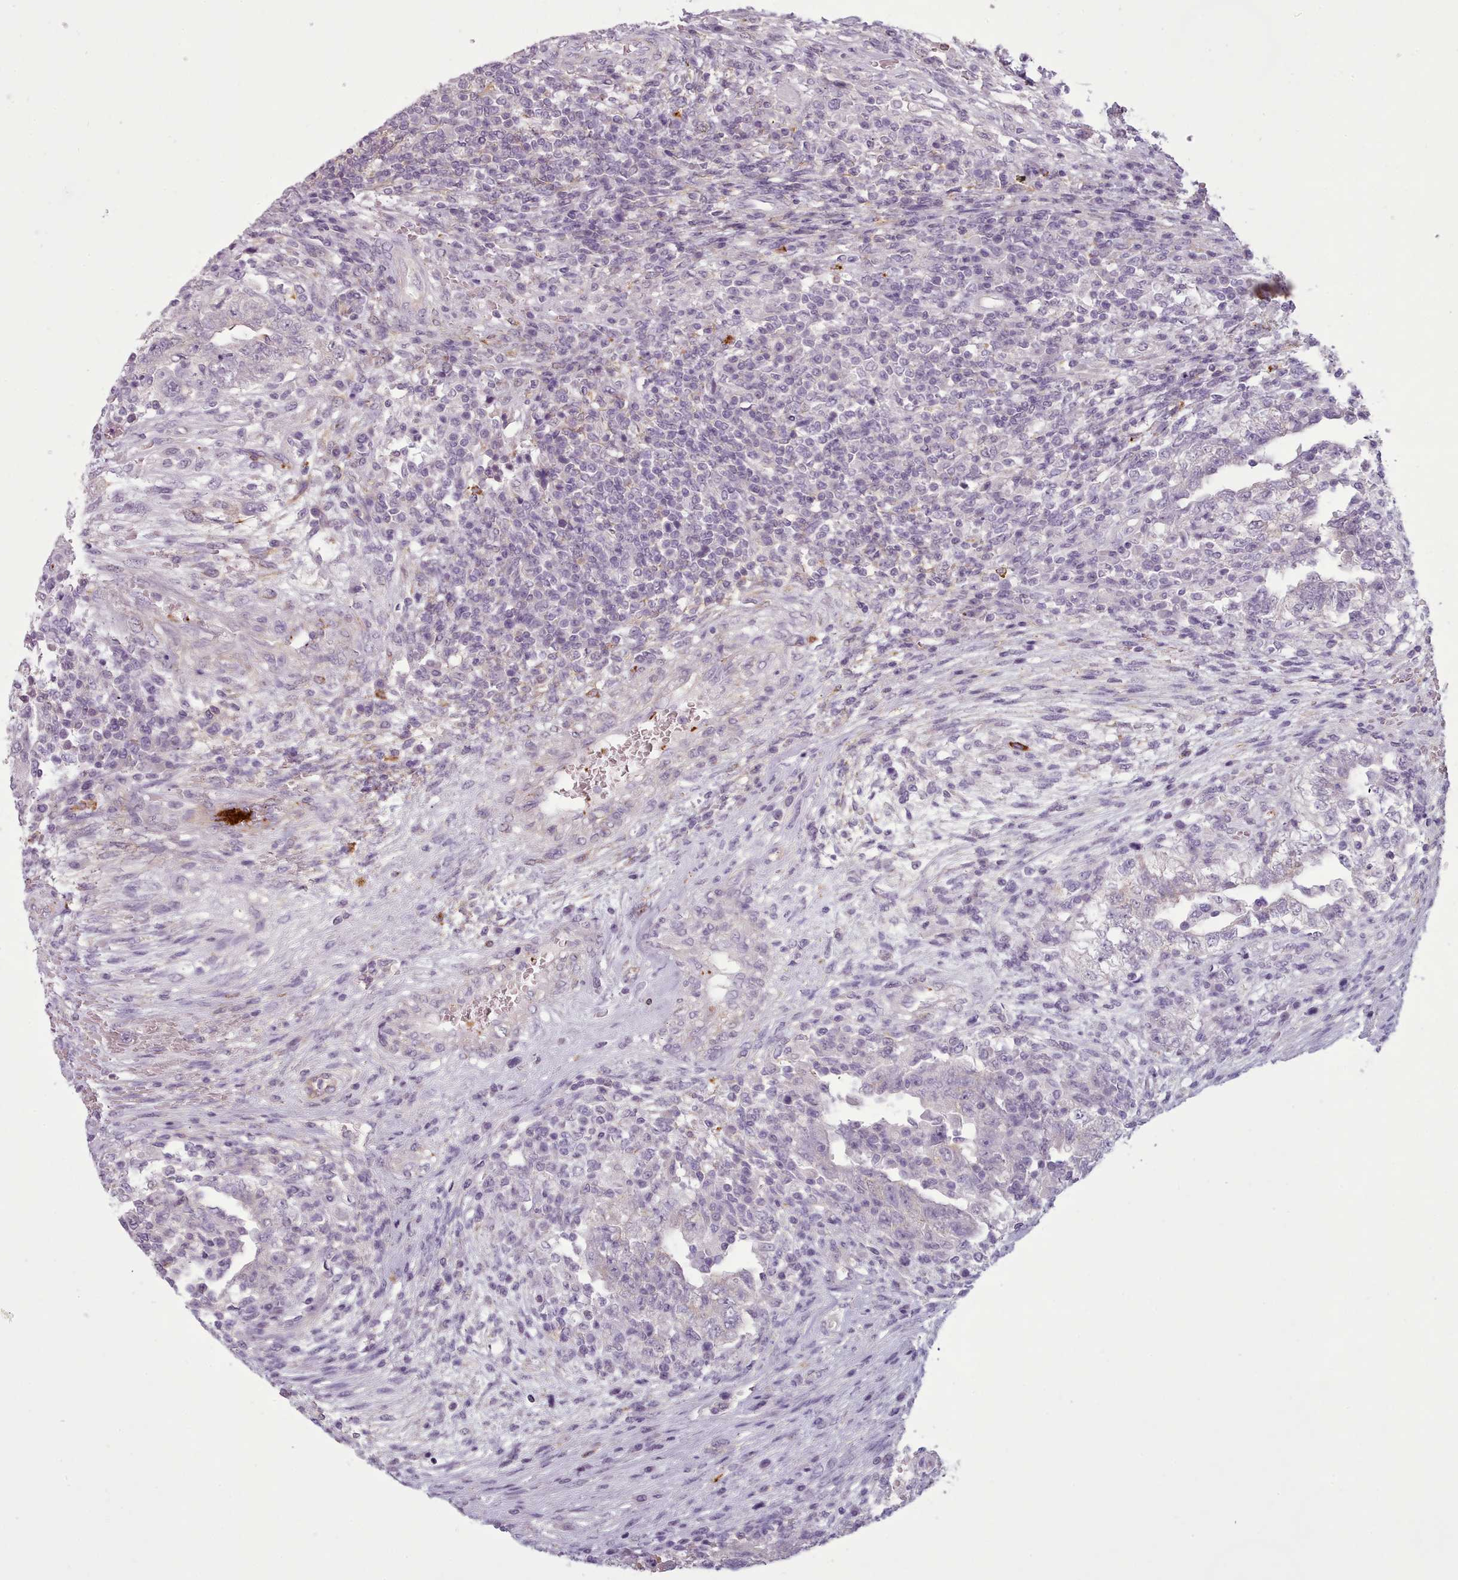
{"staining": {"intensity": "negative", "quantity": "none", "location": "none"}, "tissue": "testis cancer", "cell_type": "Tumor cells", "image_type": "cancer", "snomed": [{"axis": "morphology", "description": "Carcinoma, Embryonal, NOS"}, {"axis": "topography", "description": "Testis"}], "caption": "IHC histopathology image of testis cancer stained for a protein (brown), which shows no positivity in tumor cells. (Stains: DAB (3,3'-diaminobenzidine) immunohistochemistry (IHC) with hematoxylin counter stain, Microscopy: brightfield microscopy at high magnification).", "gene": "NDST2", "patient": {"sex": "male", "age": 26}}